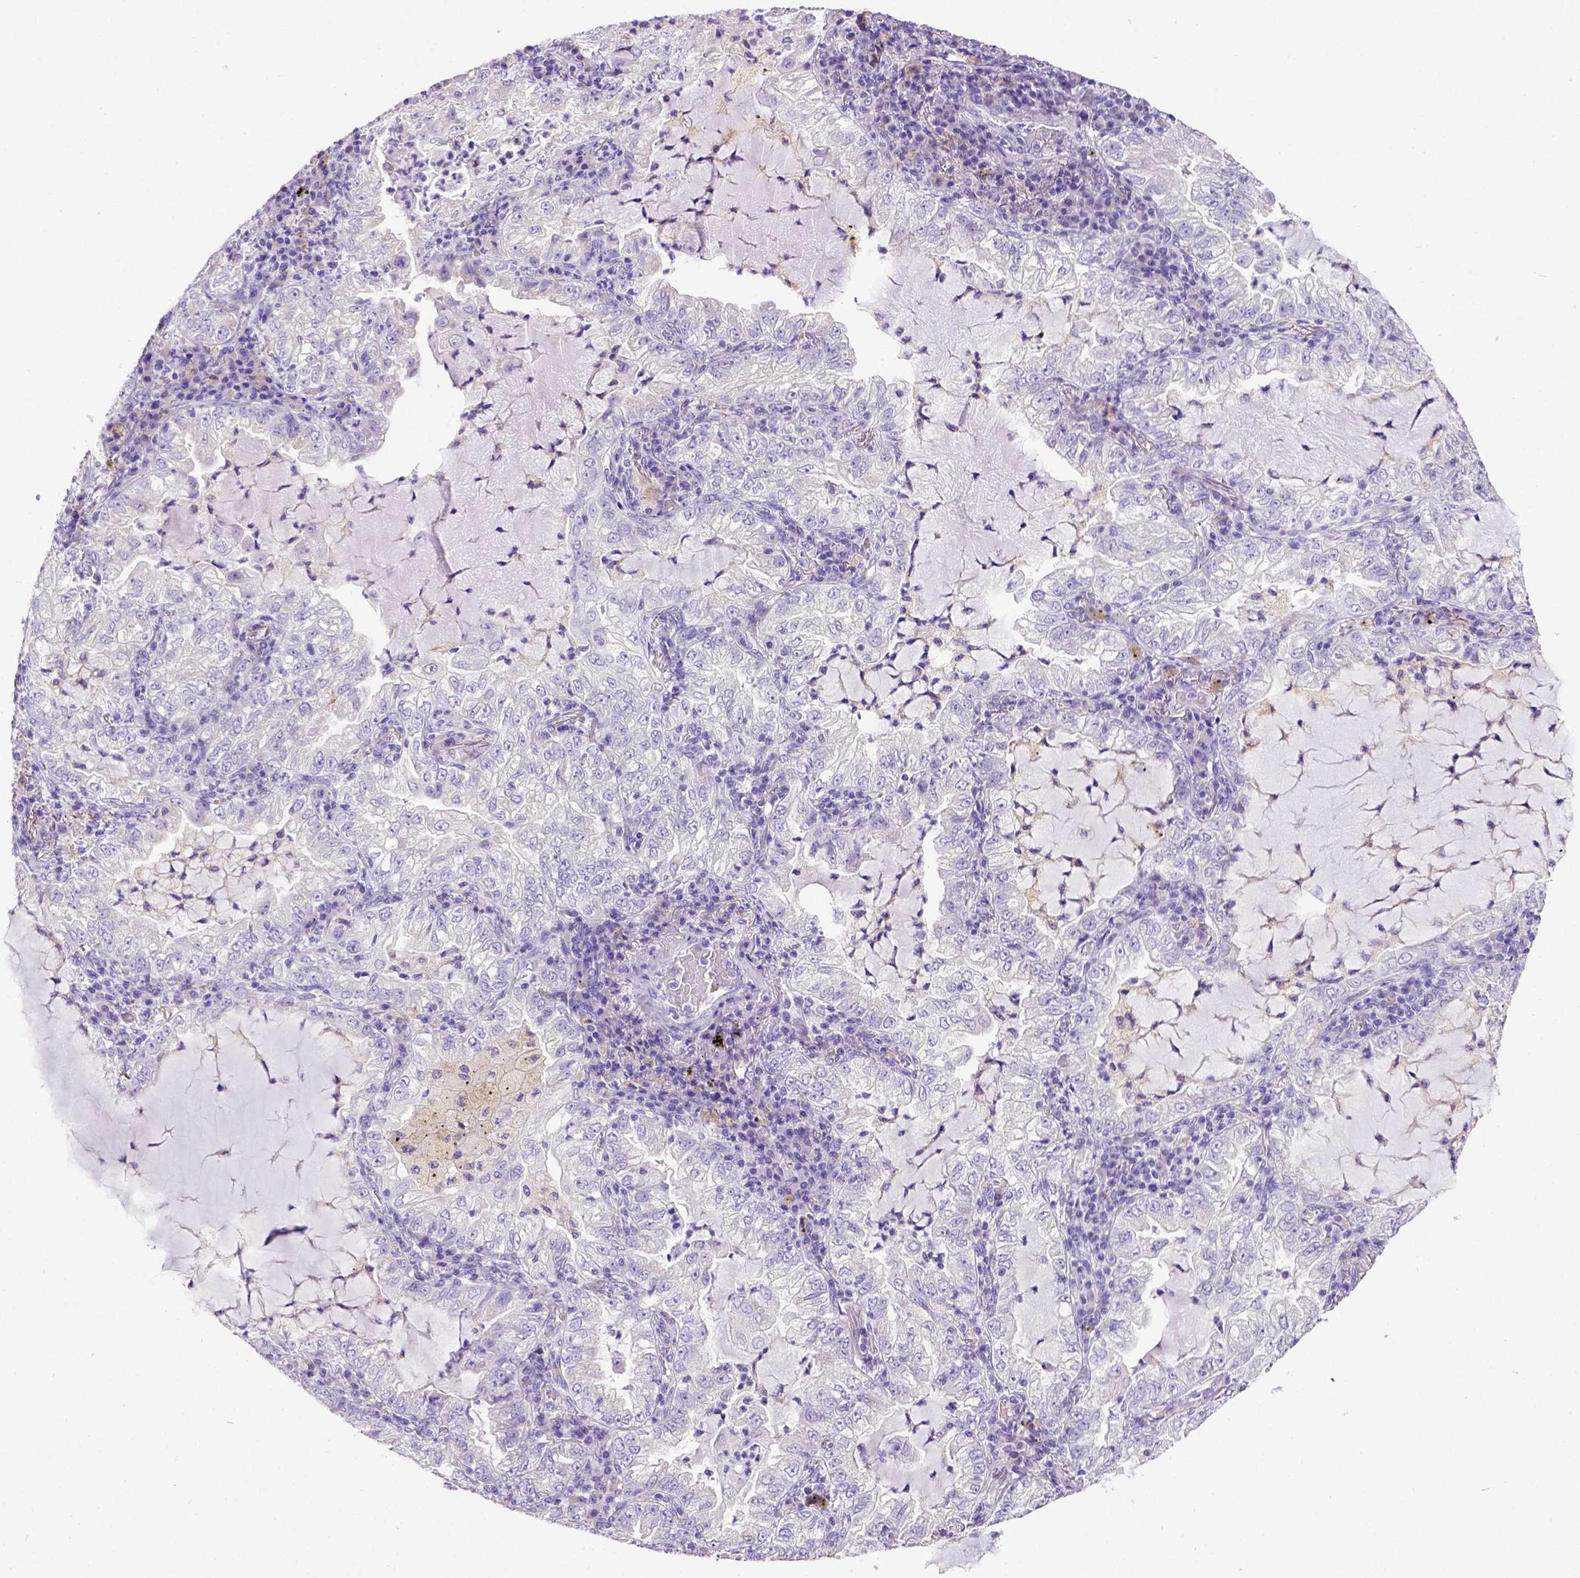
{"staining": {"intensity": "negative", "quantity": "none", "location": "none"}, "tissue": "lung cancer", "cell_type": "Tumor cells", "image_type": "cancer", "snomed": [{"axis": "morphology", "description": "Adenocarcinoma, NOS"}, {"axis": "topography", "description": "Lung"}], "caption": "Tumor cells show no significant staining in lung adenocarcinoma.", "gene": "SPEF1", "patient": {"sex": "female", "age": 73}}